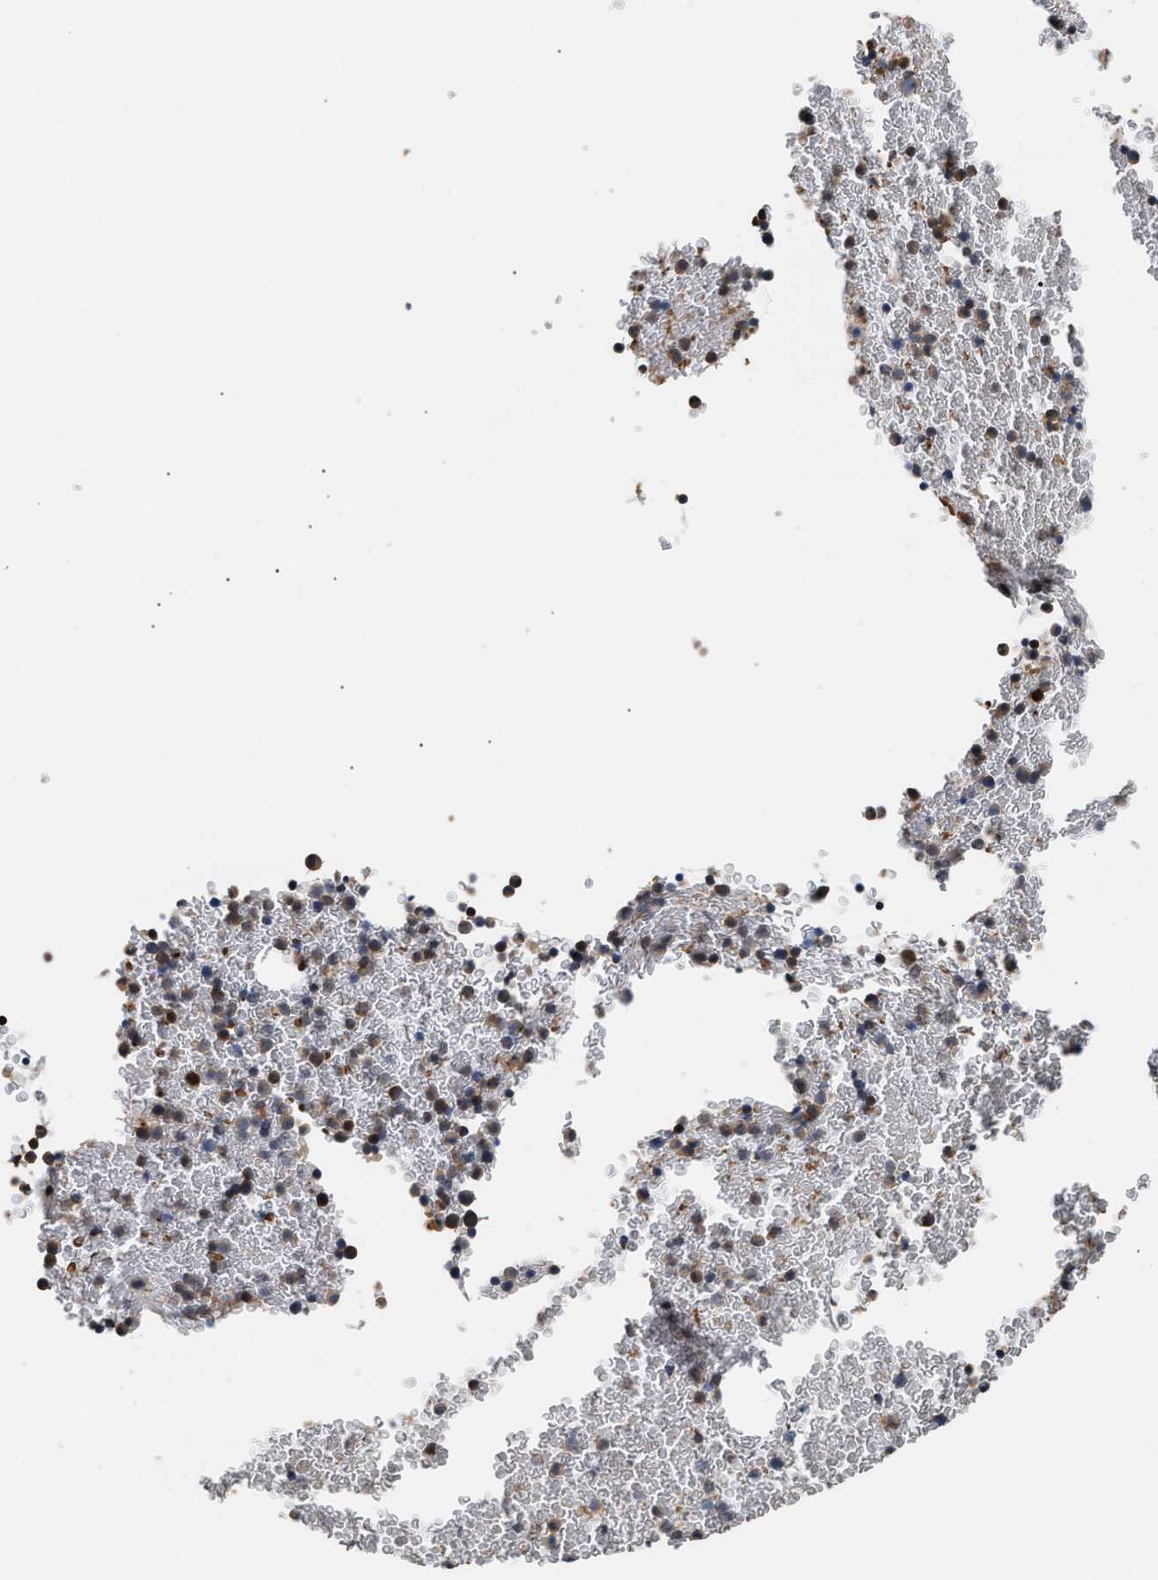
{"staining": {"intensity": "strong", "quantity": "25%-75%", "location": "cytoplasmic/membranous"}, "tissue": "bone marrow", "cell_type": "Hematopoietic cells", "image_type": "normal", "snomed": [{"axis": "morphology", "description": "Normal tissue, NOS"}, {"axis": "morphology", "description": "Inflammation, NOS"}, {"axis": "topography", "description": "Bone marrow"}], "caption": "Brown immunohistochemical staining in benign human bone marrow displays strong cytoplasmic/membranous staining in approximately 25%-75% of hematopoietic cells. The protein of interest is shown in brown color, while the nuclei are stained blue.", "gene": "STAU1", "patient": {"sex": "female", "age": 17}}